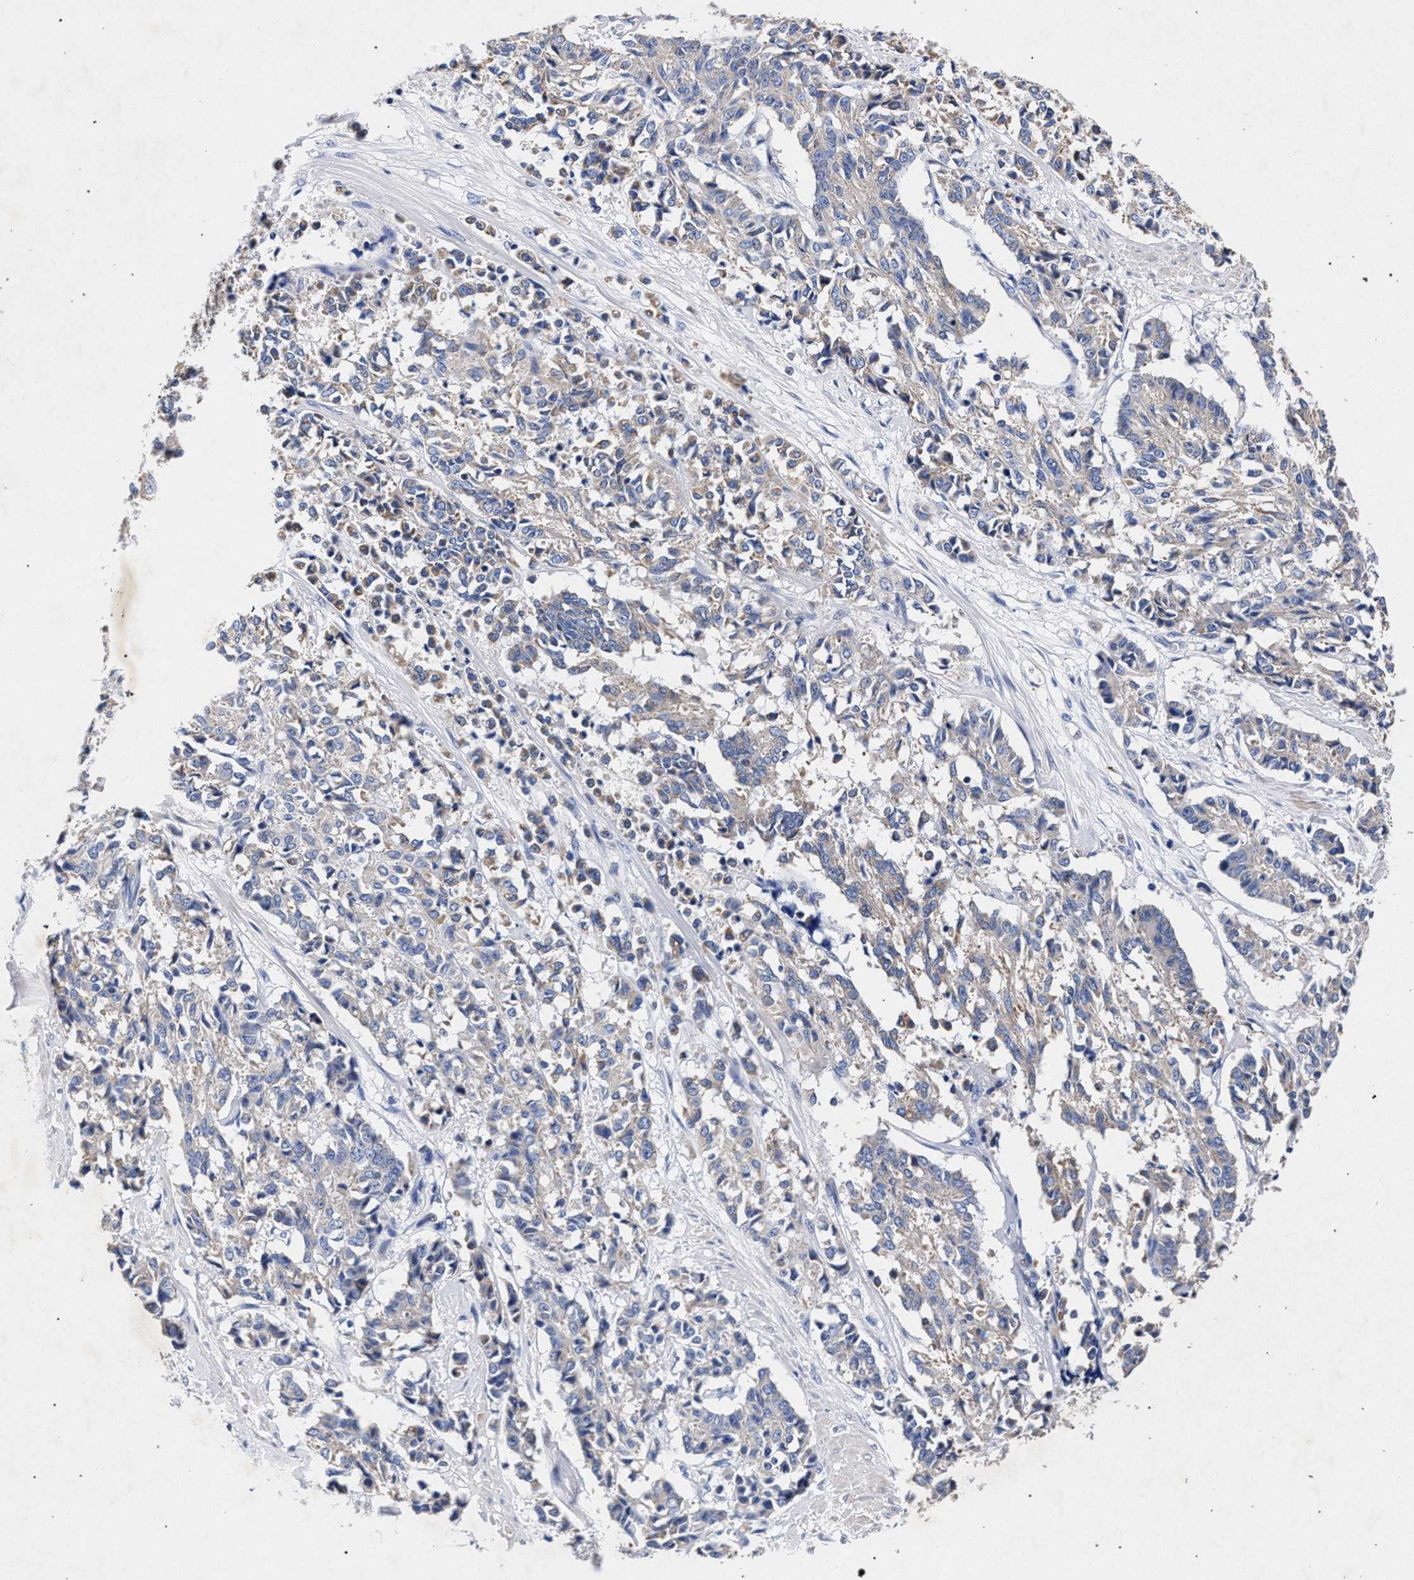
{"staining": {"intensity": "negative", "quantity": "none", "location": "none"}, "tissue": "cervical cancer", "cell_type": "Tumor cells", "image_type": "cancer", "snomed": [{"axis": "morphology", "description": "Squamous cell carcinoma, NOS"}, {"axis": "topography", "description": "Cervix"}], "caption": "Immunohistochemistry (IHC) histopathology image of neoplastic tissue: squamous cell carcinoma (cervical) stained with DAB shows no significant protein expression in tumor cells.", "gene": "HSD17B14", "patient": {"sex": "female", "age": 35}}